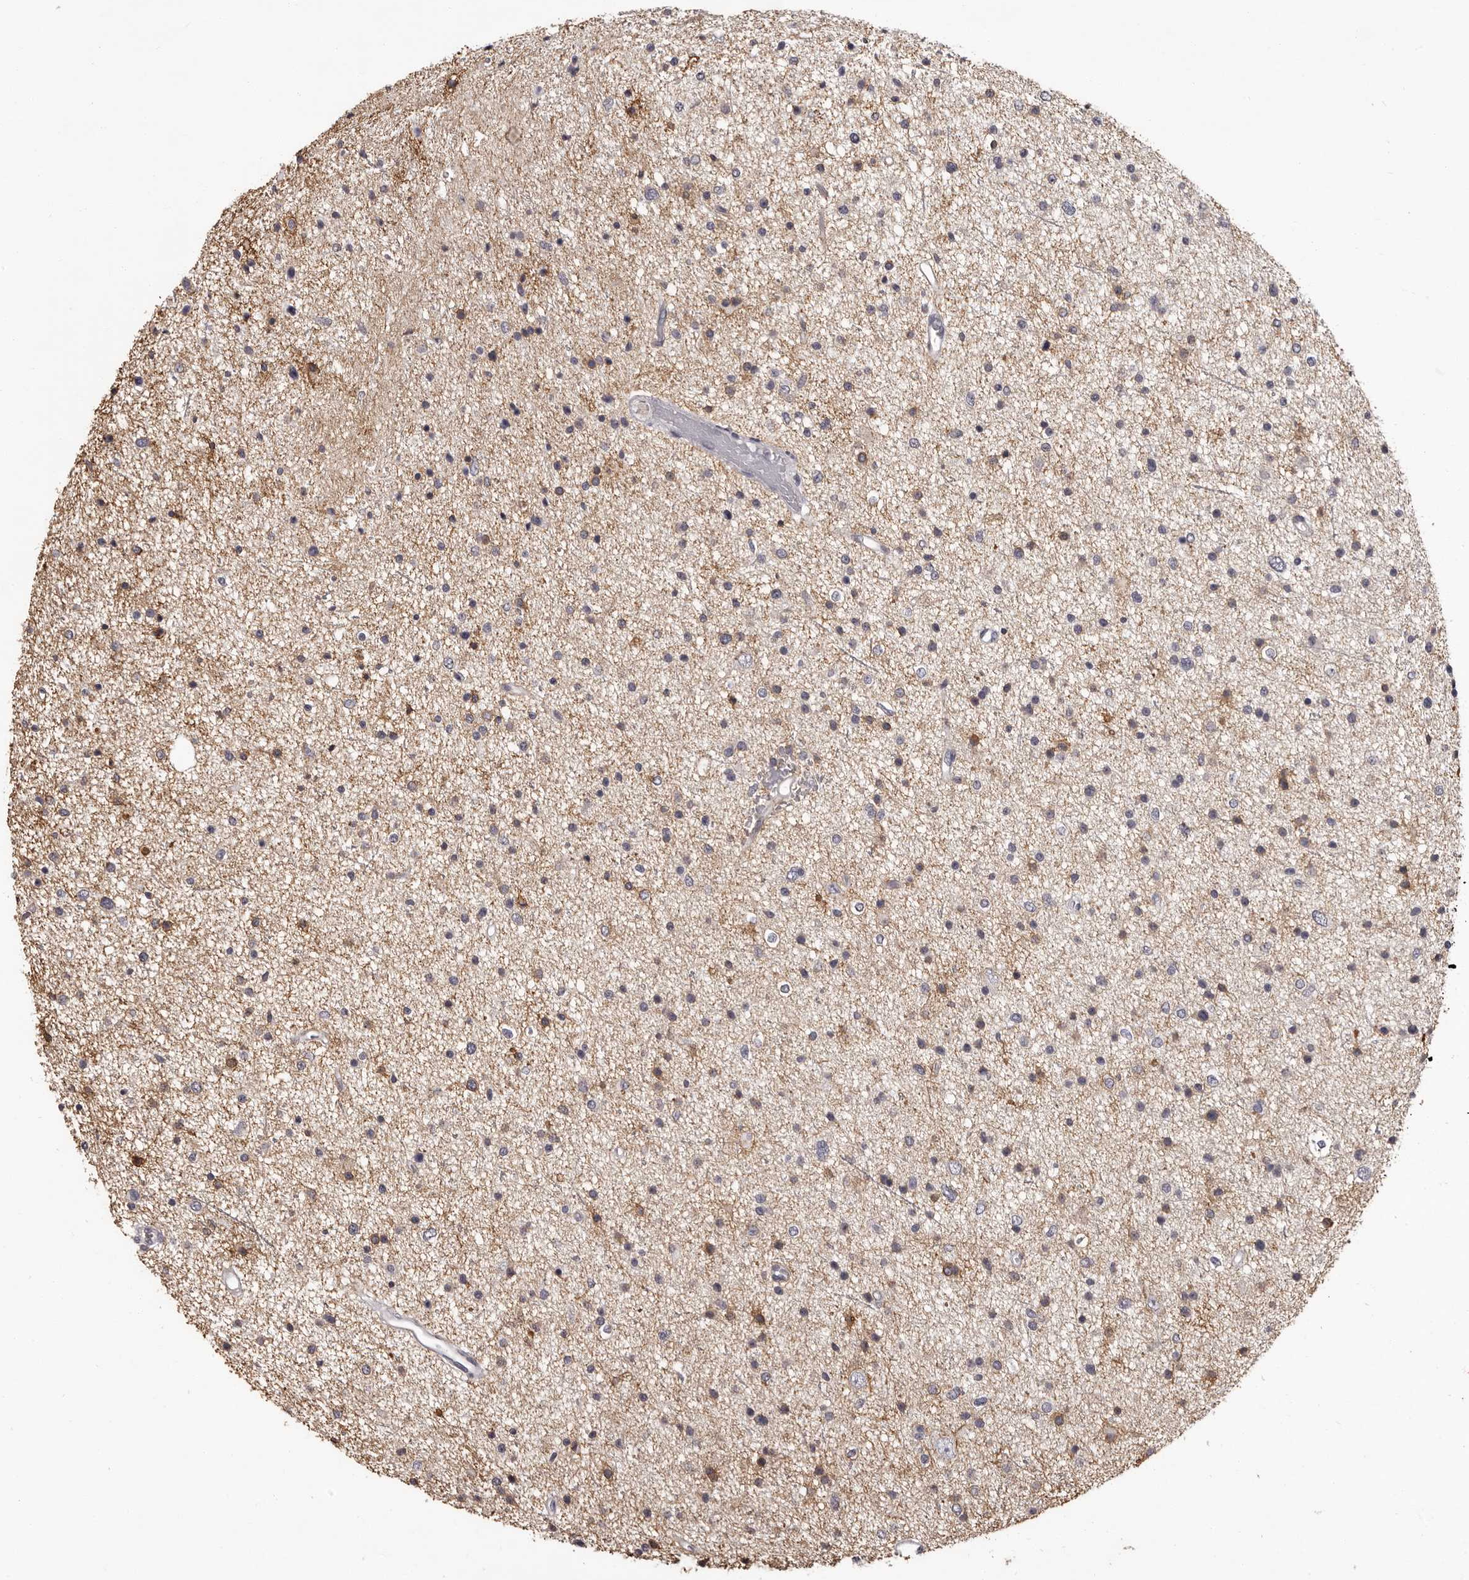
{"staining": {"intensity": "weak", "quantity": "<25%", "location": "cytoplasmic/membranous"}, "tissue": "glioma", "cell_type": "Tumor cells", "image_type": "cancer", "snomed": [{"axis": "morphology", "description": "Glioma, malignant, Low grade"}, {"axis": "topography", "description": "Brain"}], "caption": "Glioma was stained to show a protein in brown. There is no significant positivity in tumor cells.", "gene": "GPR78", "patient": {"sex": "female", "age": 37}}